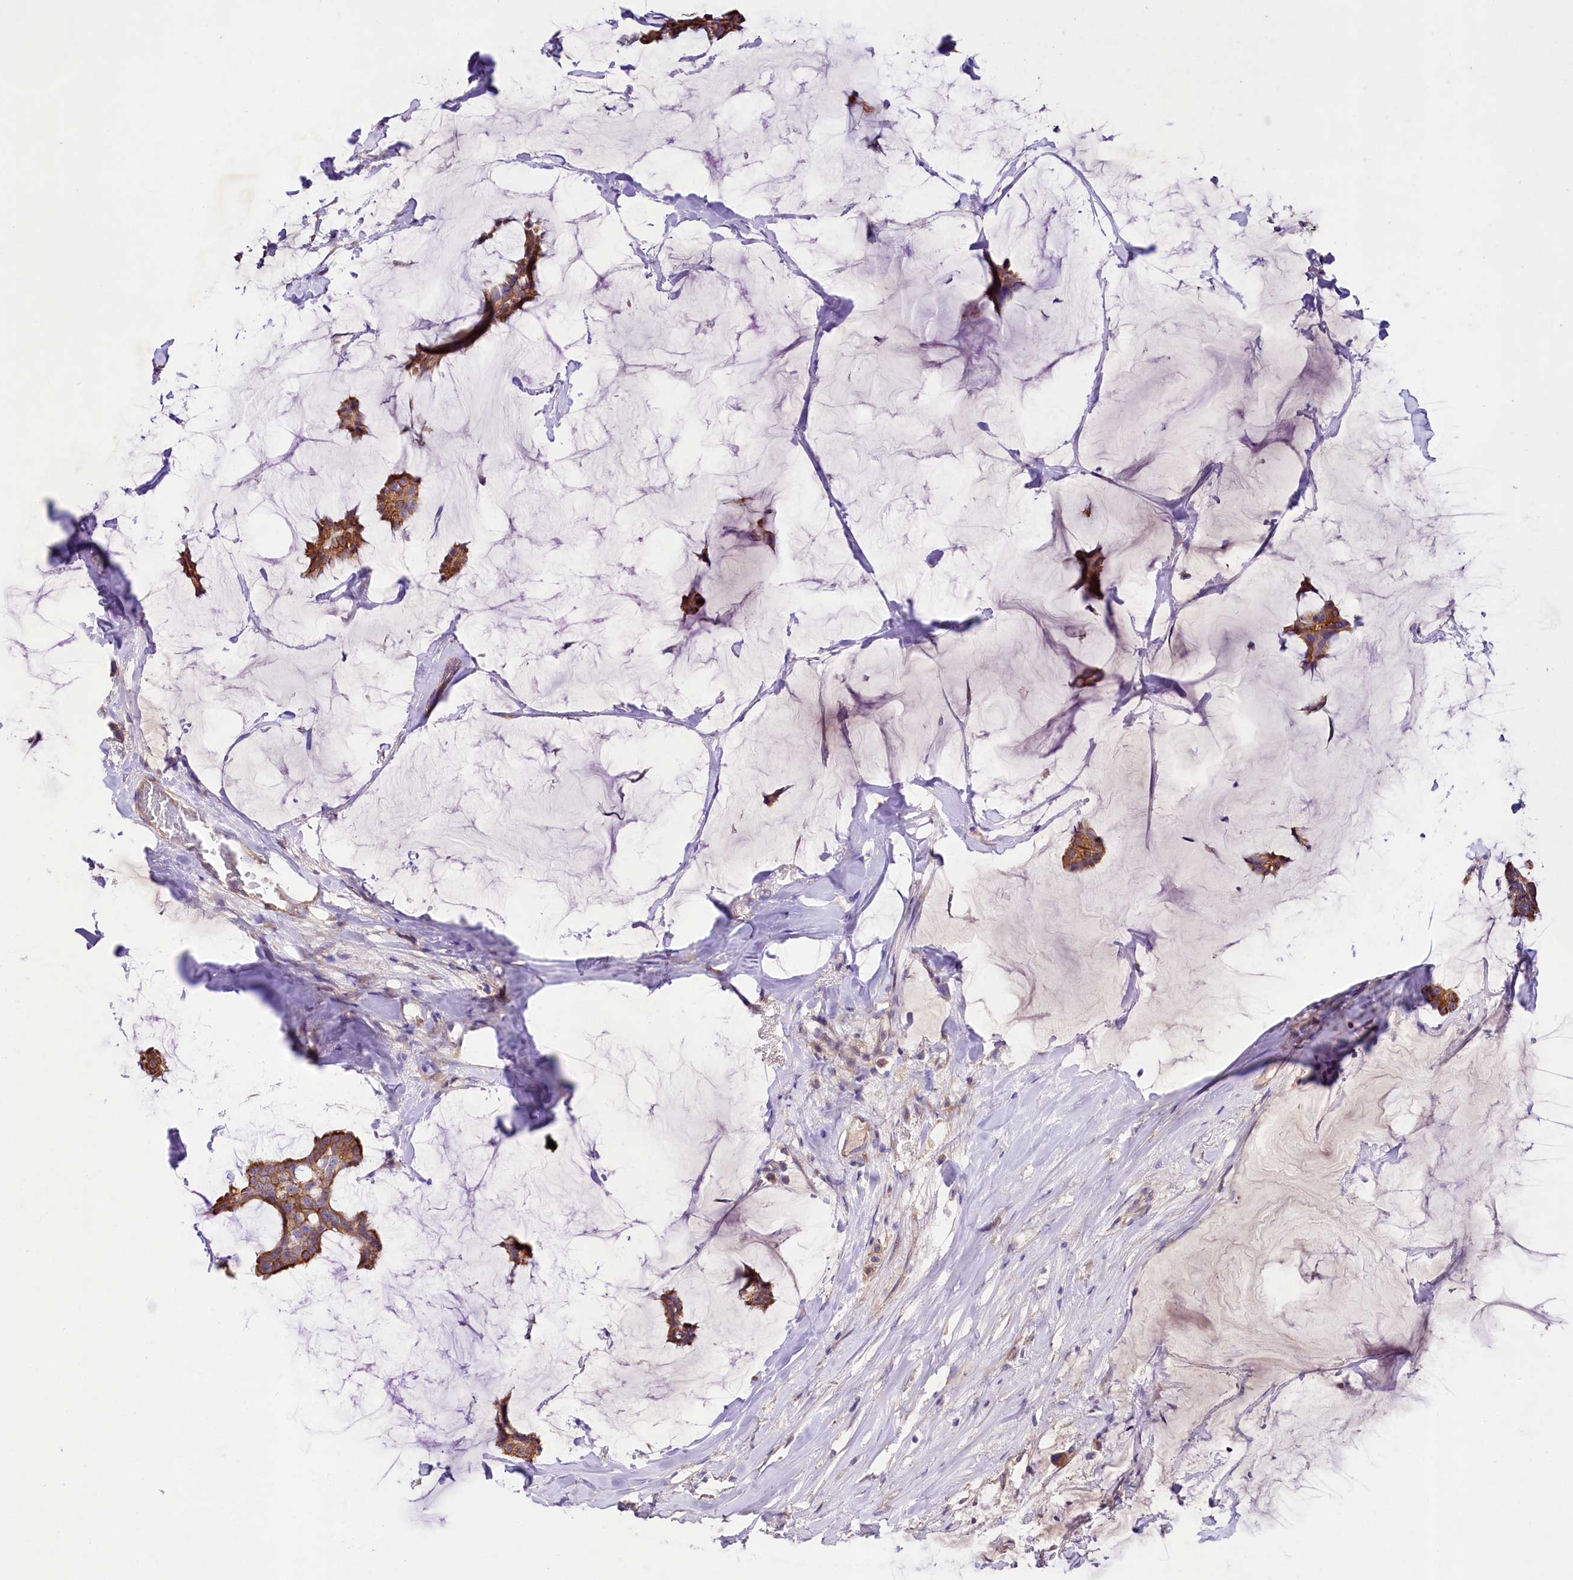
{"staining": {"intensity": "moderate", "quantity": ">75%", "location": "cytoplasmic/membranous"}, "tissue": "breast cancer", "cell_type": "Tumor cells", "image_type": "cancer", "snomed": [{"axis": "morphology", "description": "Duct carcinoma"}, {"axis": "topography", "description": "Breast"}], "caption": "Moderate cytoplasmic/membranous protein staining is present in about >75% of tumor cells in breast infiltrating ductal carcinoma.", "gene": "VPS11", "patient": {"sex": "female", "age": 93}}